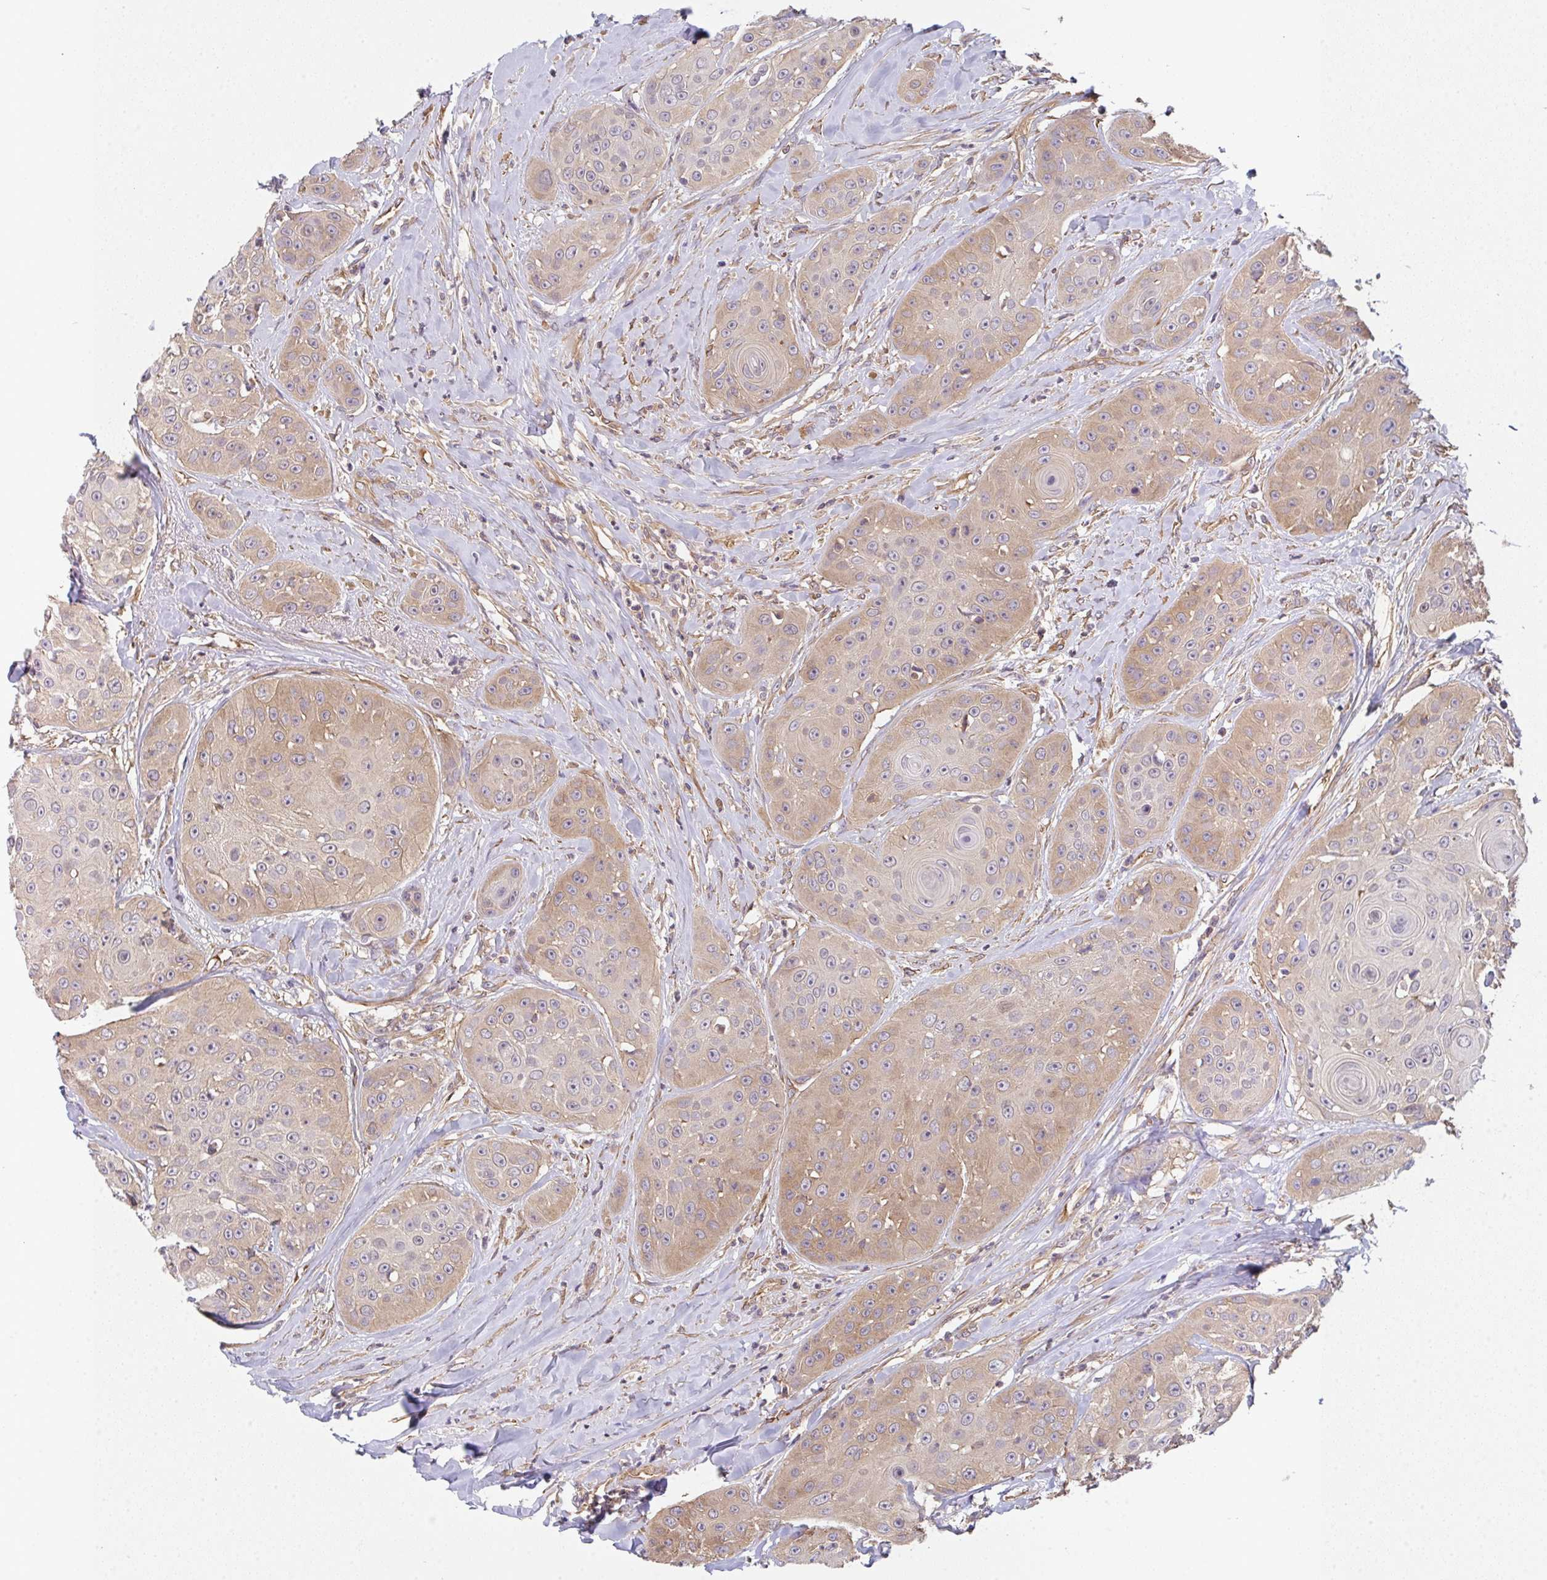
{"staining": {"intensity": "moderate", "quantity": ">75%", "location": "cytoplasmic/membranous"}, "tissue": "head and neck cancer", "cell_type": "Tumor cells", "image_type": "cancer", "snomed": [{"axis": "morphology", "description": "Squamous cell carcinoma, NOS"}, {"axis": "topography", "description": "Head-Neck"}], "caption": "Immunohistochemical staining of human squamous cell carcinoma (head and neck) shows medium levels of moderate cytoplasmic/membranous protein positivity in about >75% of tumor cells.", "gene": "TMEM229A", "patient": {"sex": "male", "age": 83}}